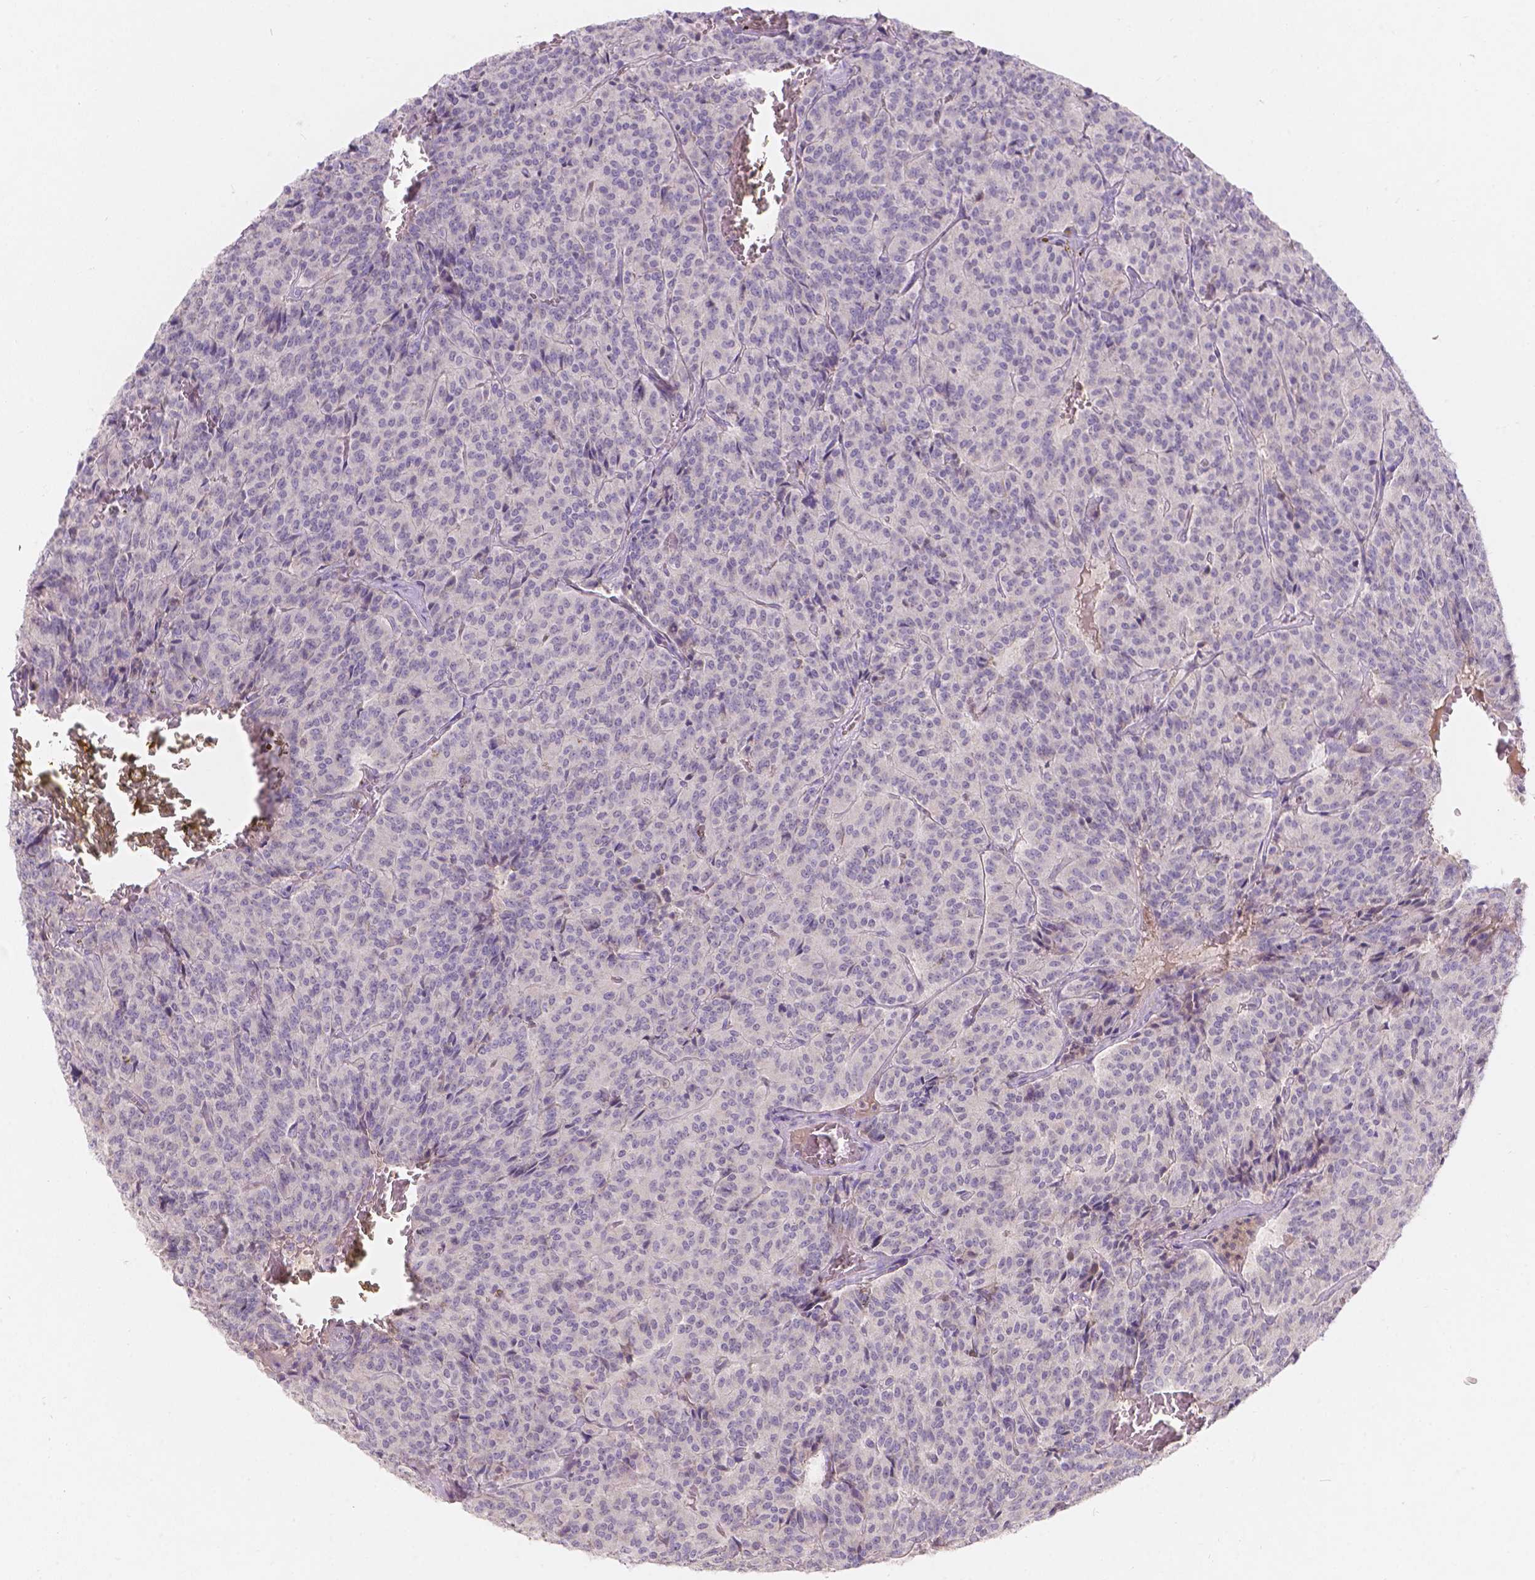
{"staining": {"intensity": "negative", "quantity": "none", "location": "none"}, "tissue": "carcinoid", "cell_type": "Tumor cells", "image_type": "cancer", "snomed": [{"axis": "morphology", "description": "Carcinoid, malignant, NOS"}, {"axis": "topography", "description": "Lung"}], "caption": "IHC of malignant carcinoid demonstrates no staining in tumor cells. (Stains: DAB (3,3'-diaminobenzidine) IHC with hematoxylin counter stain, Microscopy: brightfield microscopy at high magnification).", "gene": "DCAF4L1", "patient": {"sex": "male", "age": 70}}